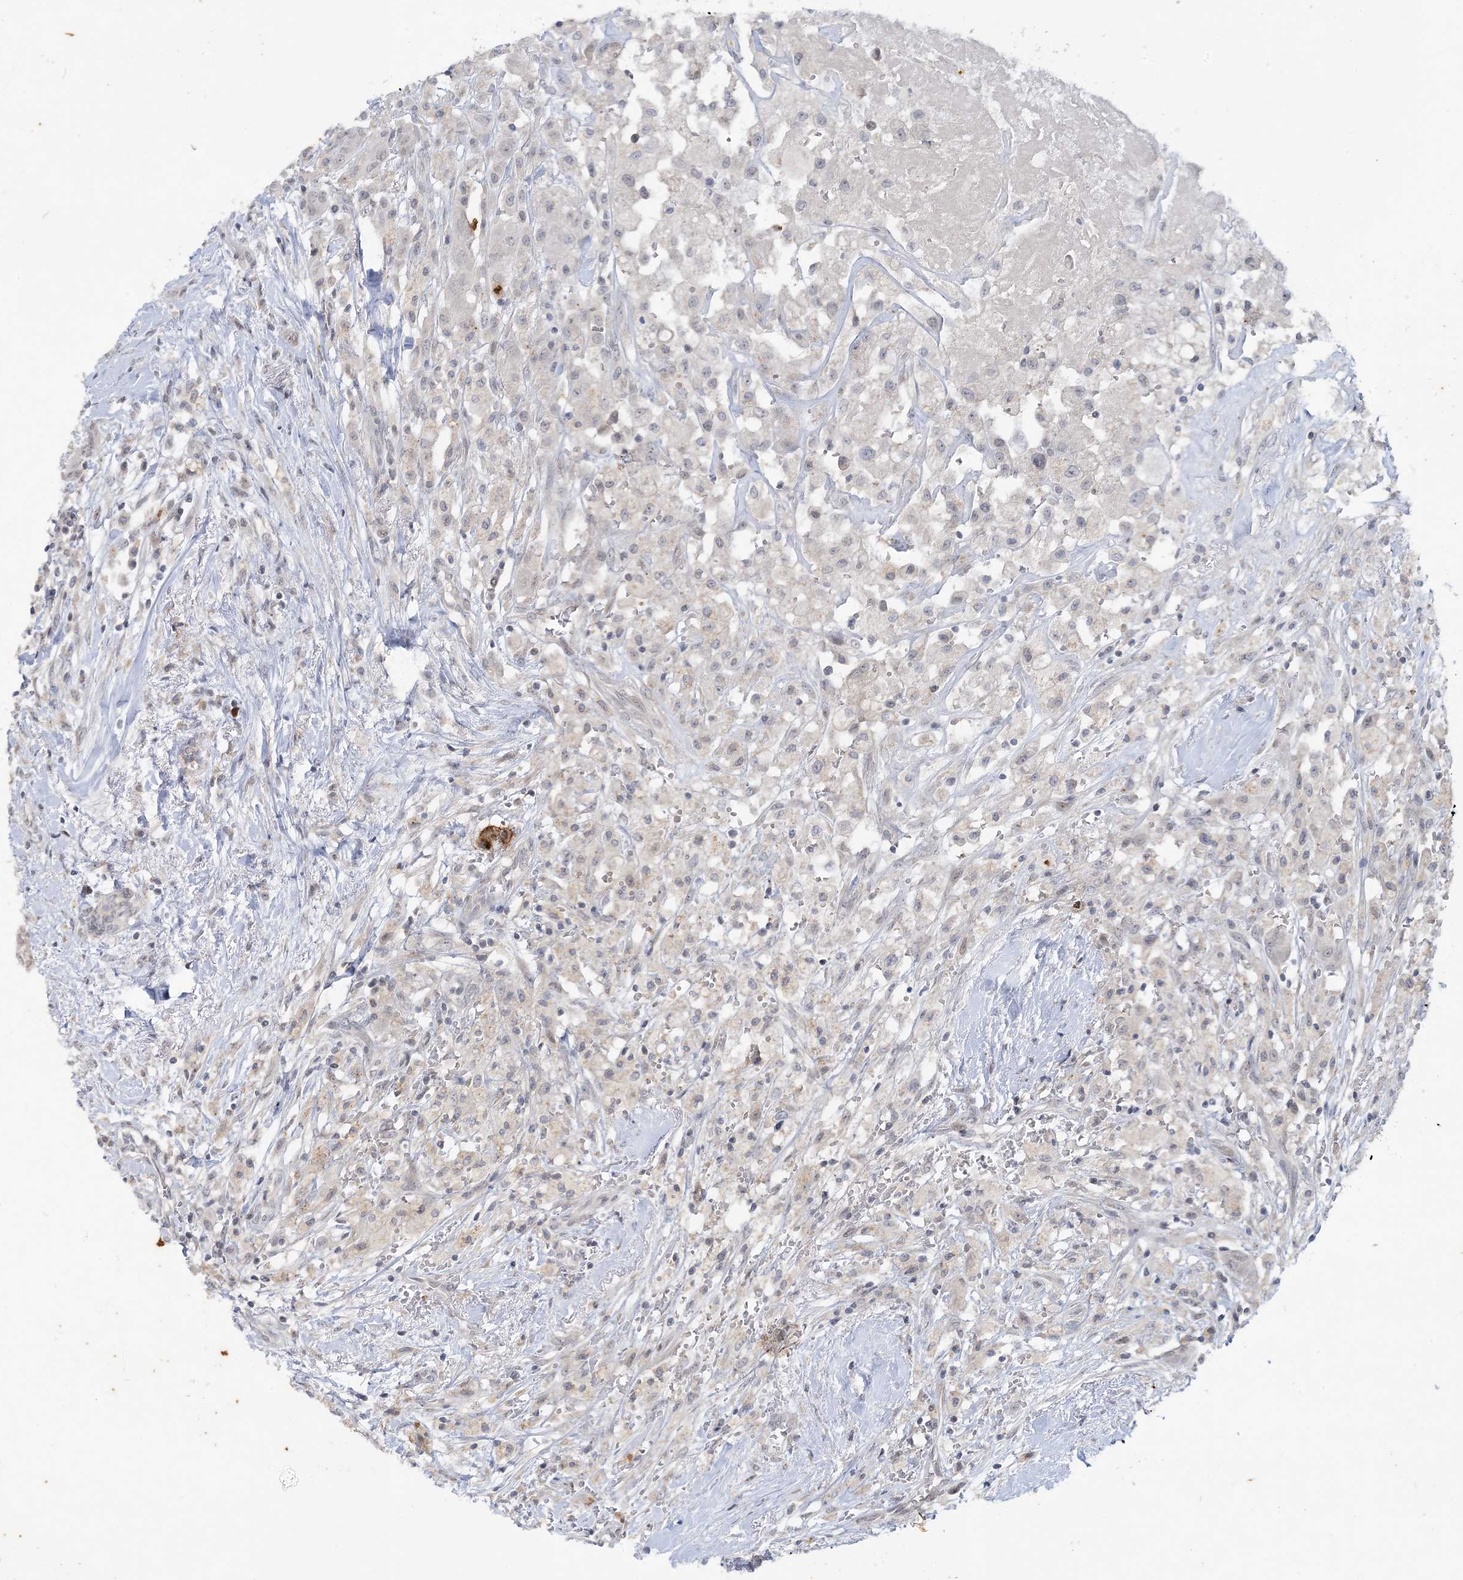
{"staining": {"intensity": "weak", "quantity": "25%-75%", "location": "nuclear"}, "tissue": "thyroid cancer", "cell_type": "Tumor cells", "image_type": "cancer", "snomed": [{"axis": "morphology", "description": "Papillary adenocarcinoma, NOS"}, {"axis": "topography", "description": "Thyroid gland"}], "caption": "This micrograph demonstrates IHC staining of thyroid cancer (papillary adenocarcinoma), with low weak nuclear positivity in about 25%-75% of tumor cells.", "gene": "LEXM", "patient": {"sex": "female", "age": 59}}